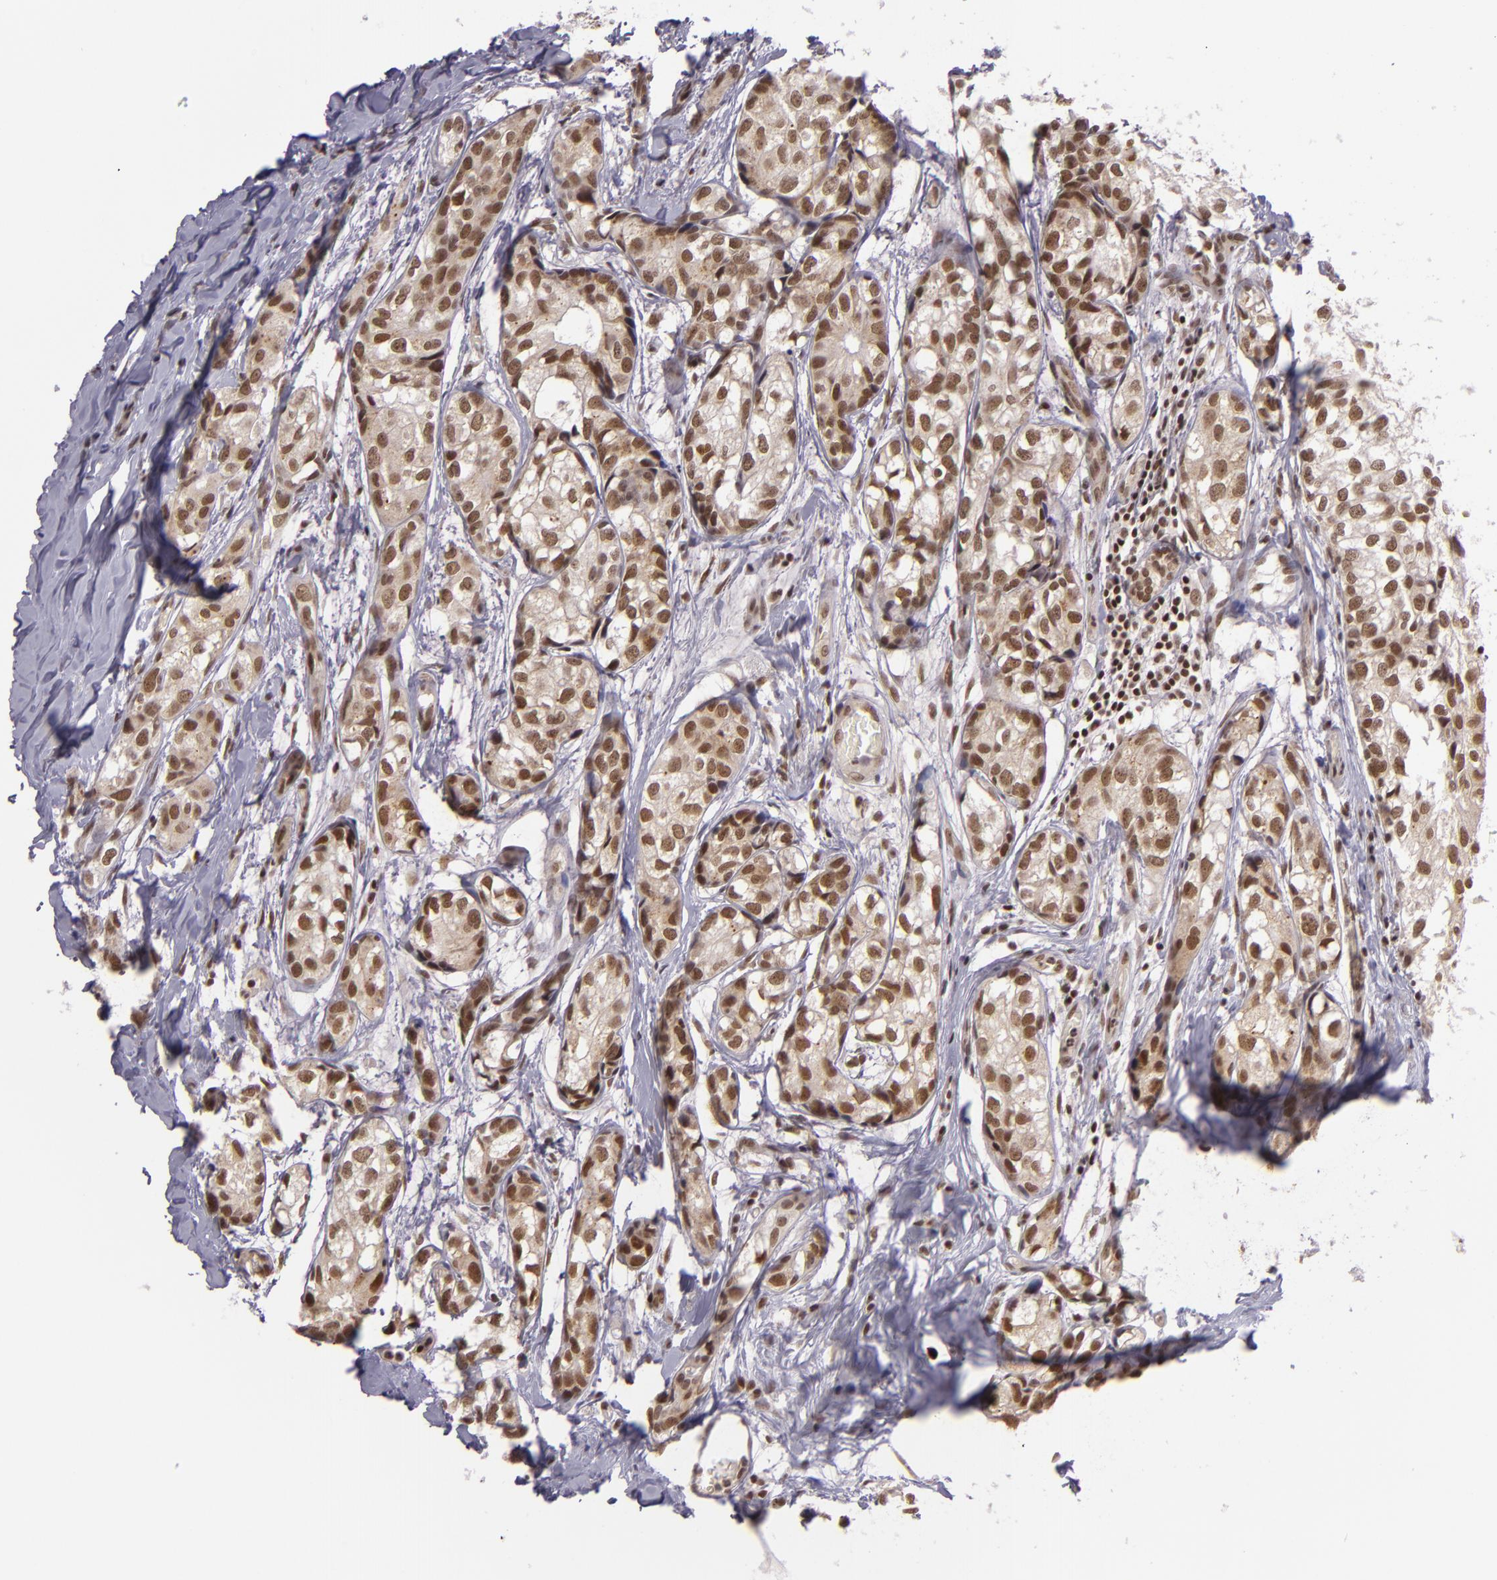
{"staining": {"intensity": "moderate", "quantity": ">75%", "location": "nuclear"}, "tissue": "breast cancer", "cell_type": "Tumor cells", "image_type": "cancer", "snomed": [{"axis": "morphology", "description": "Duct carcinoma"}, {"axis": "topography", "description": "Breast"}], "caption": "A brown stain shows moderate nuclear positivity of a protein in human breast invasive ductal carcinoma tumor cells.", "gene": "ZFX", "patient": {"sex": "female", "age": 68}}